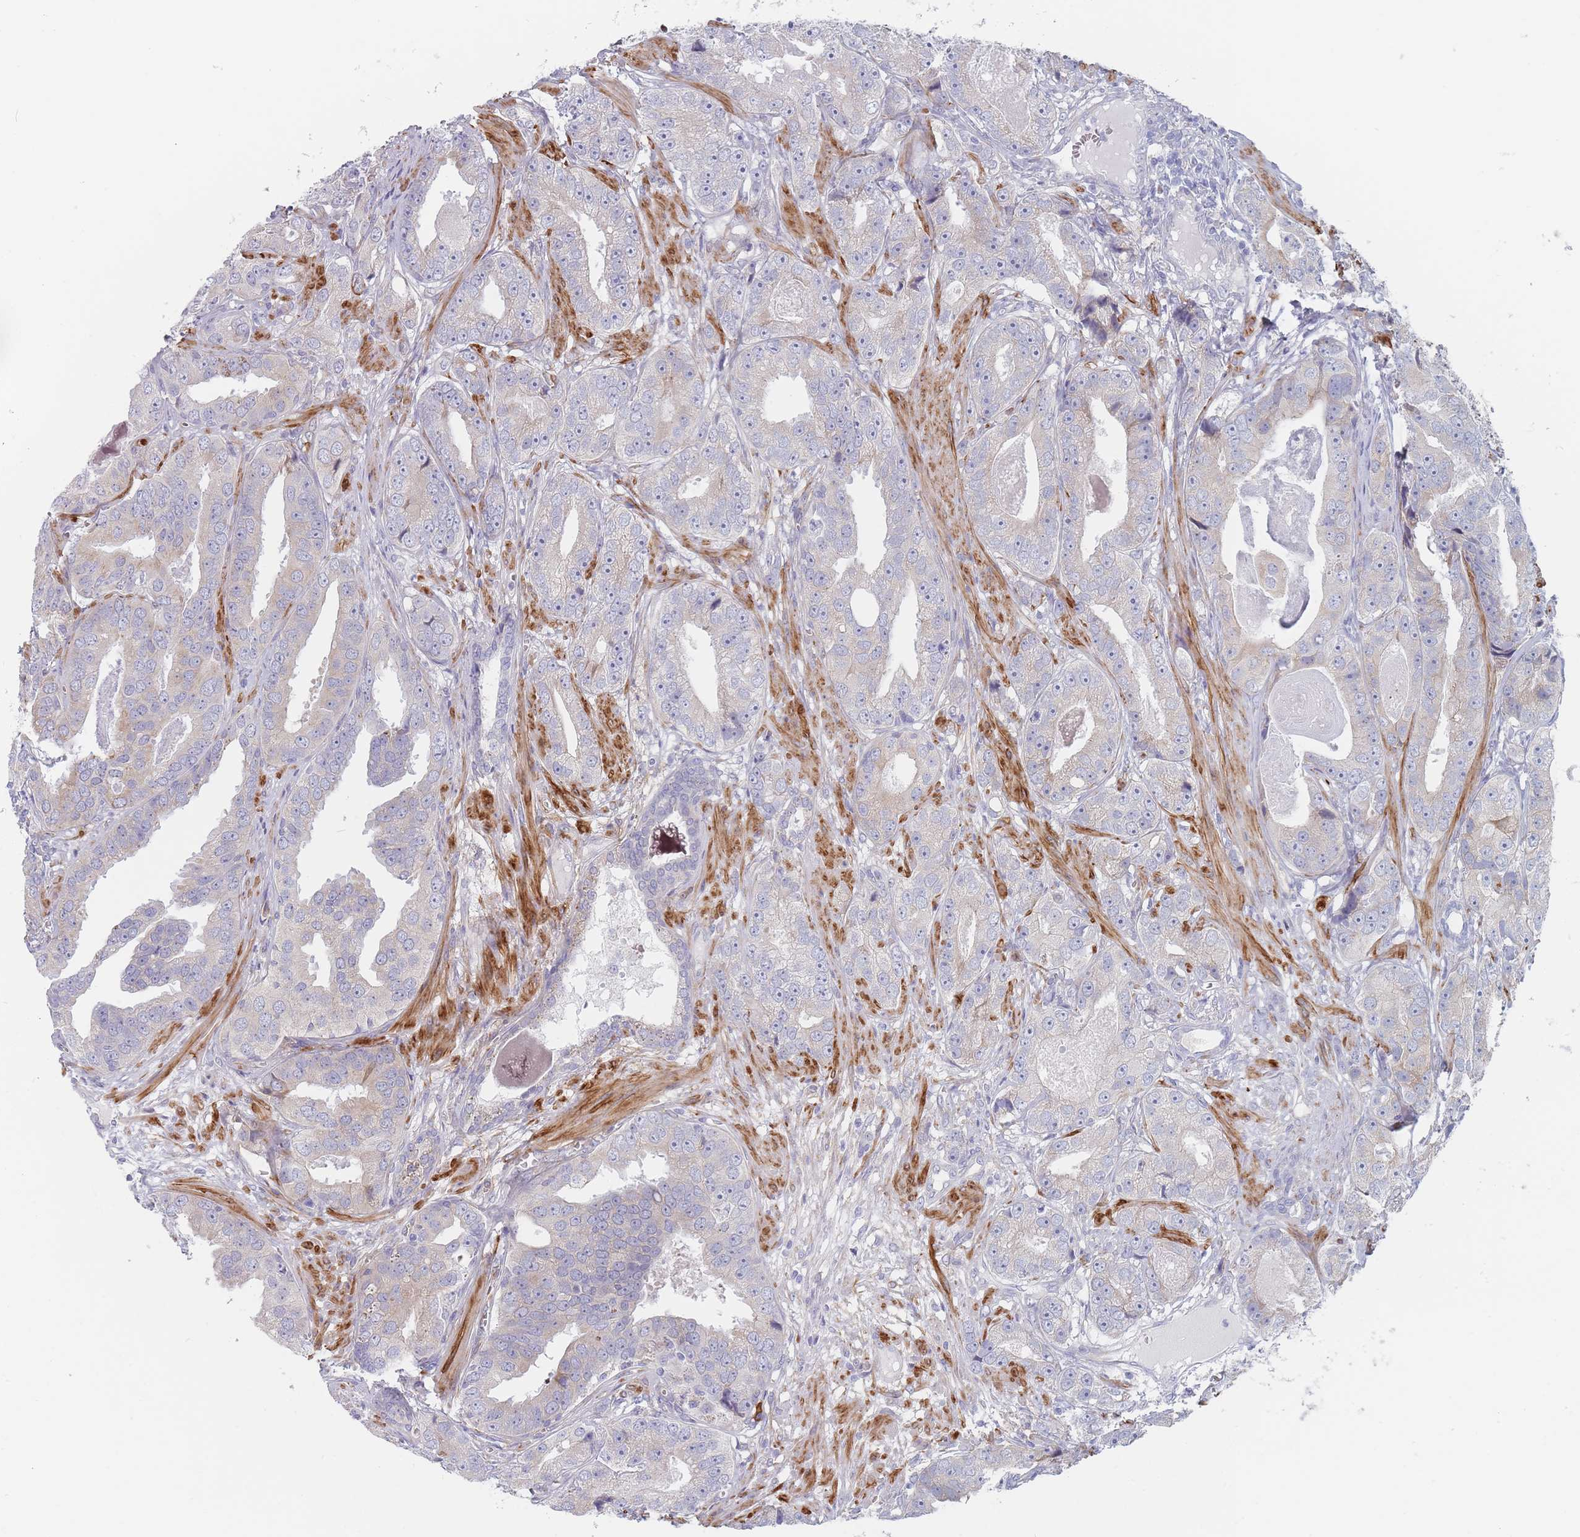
{"staining": {"intensity": "negative", "quantity": "none", "location": "none"}, "tissue": "prostate cancer", "cell_type": "Tumor cells", "image_type": "cancer", "snomed": [{"axis": "morphology", "description": "Adenocarcinoma, High grade"}, {"axis": "topography", "description": "Prostate"}], "caption": "Micrograph shows no protein staining in tumor cells of prostate cancer tissue. (Stains: DAB immunohistochemistry (IHC) with hematoxylin counter stain, Microscopy: brightfield microscopy at high magnification).", "gene": "ERBIN", "patient": {"sex": "male", "age": 71}}